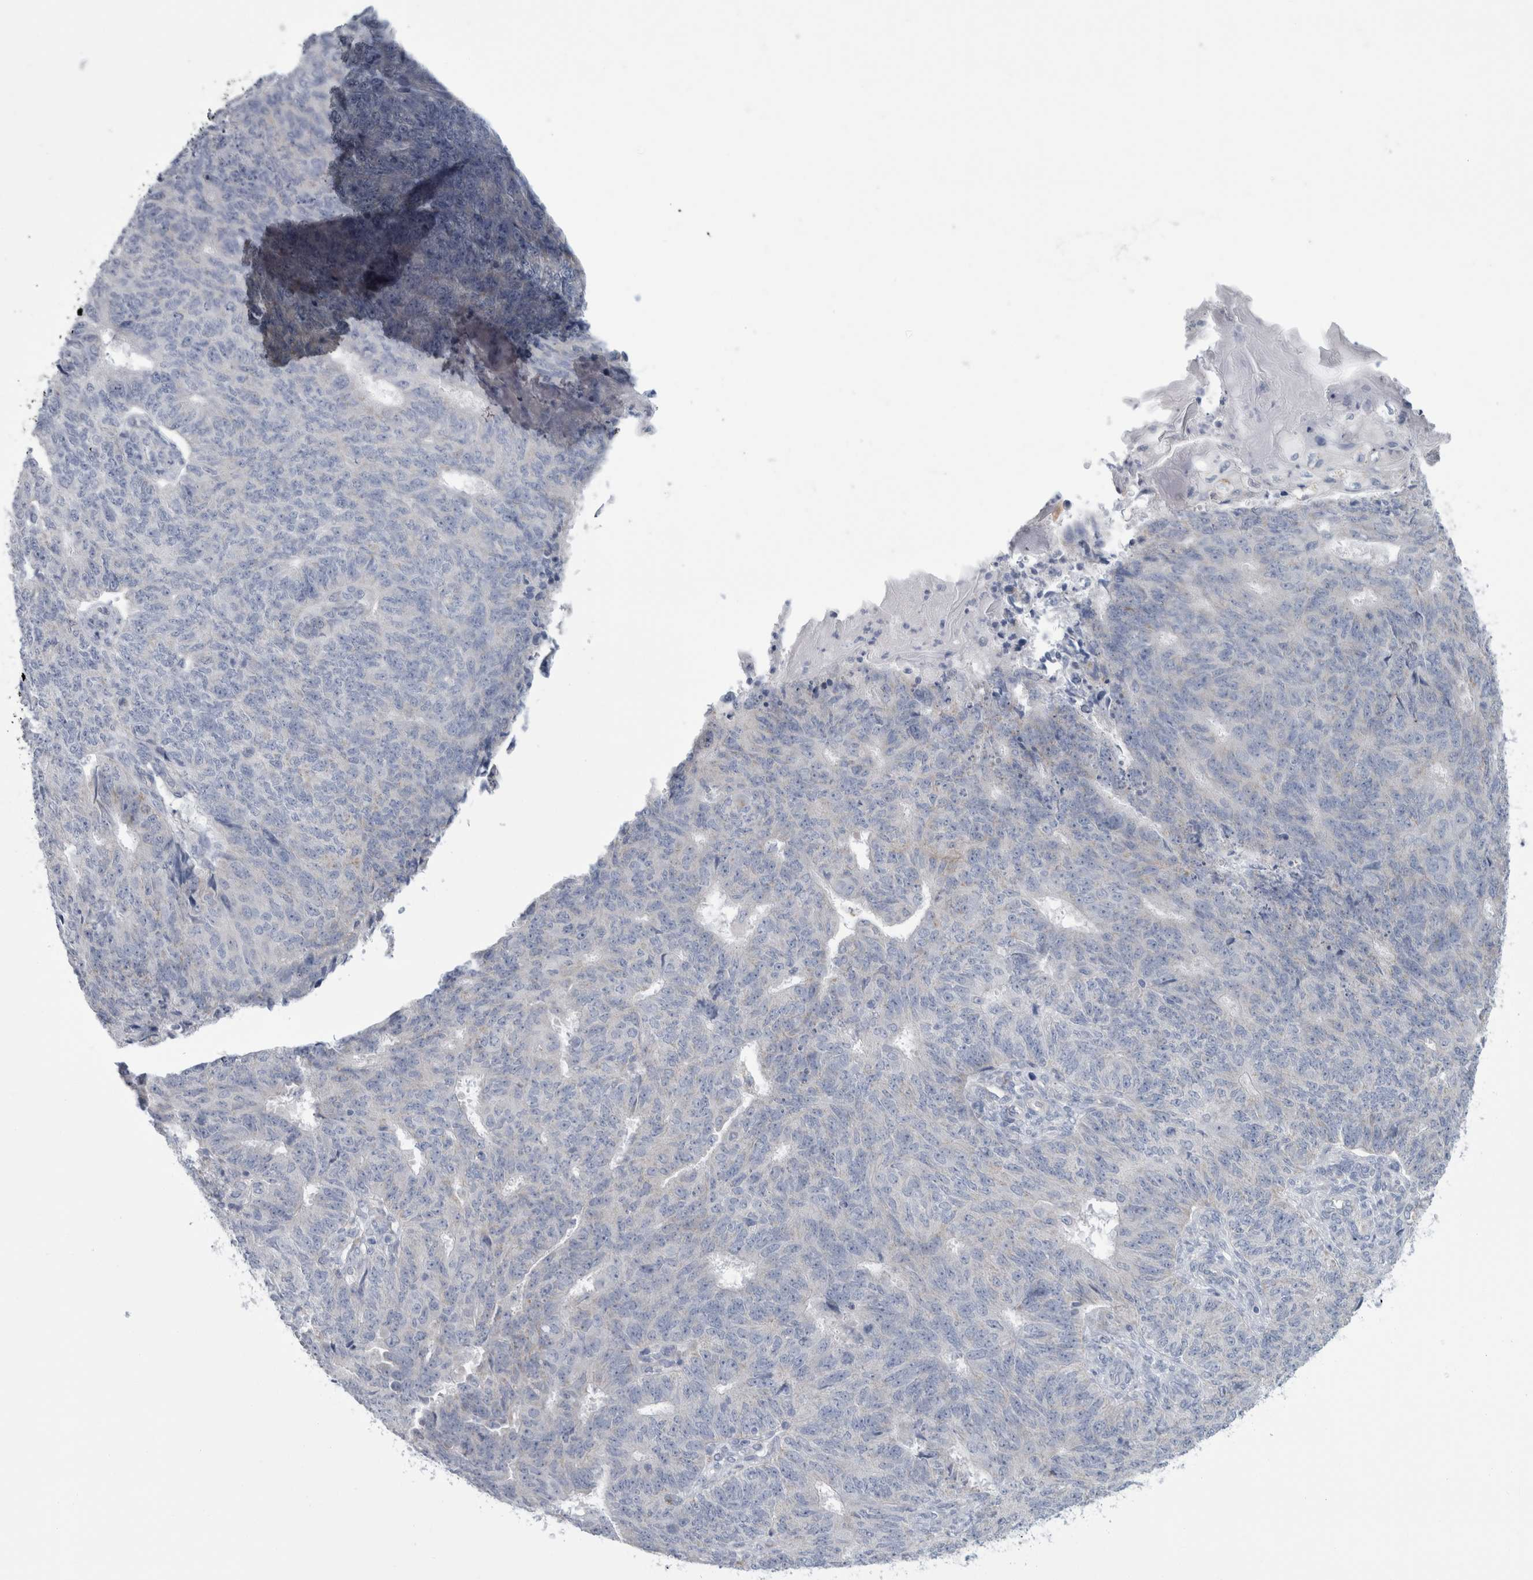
{"staining": {"intensity": "negative", "quantity": "none", "location": "none"}, "tissue": "endometrial cancer", "cell_type": "Tumor cells", "image_type": "cancer", "snomed": [{"axis": "morphology", "description": "Adenocarcinoma, NOS"}, {"axis": "topography", "description": "Endometrium"}], "caption": "The histopathology image demonstrates no staining of tumor cells in adenocarcinoma (endometrial).", "gene": "GATM", "patient": {"sex": "female", "age": 32}}